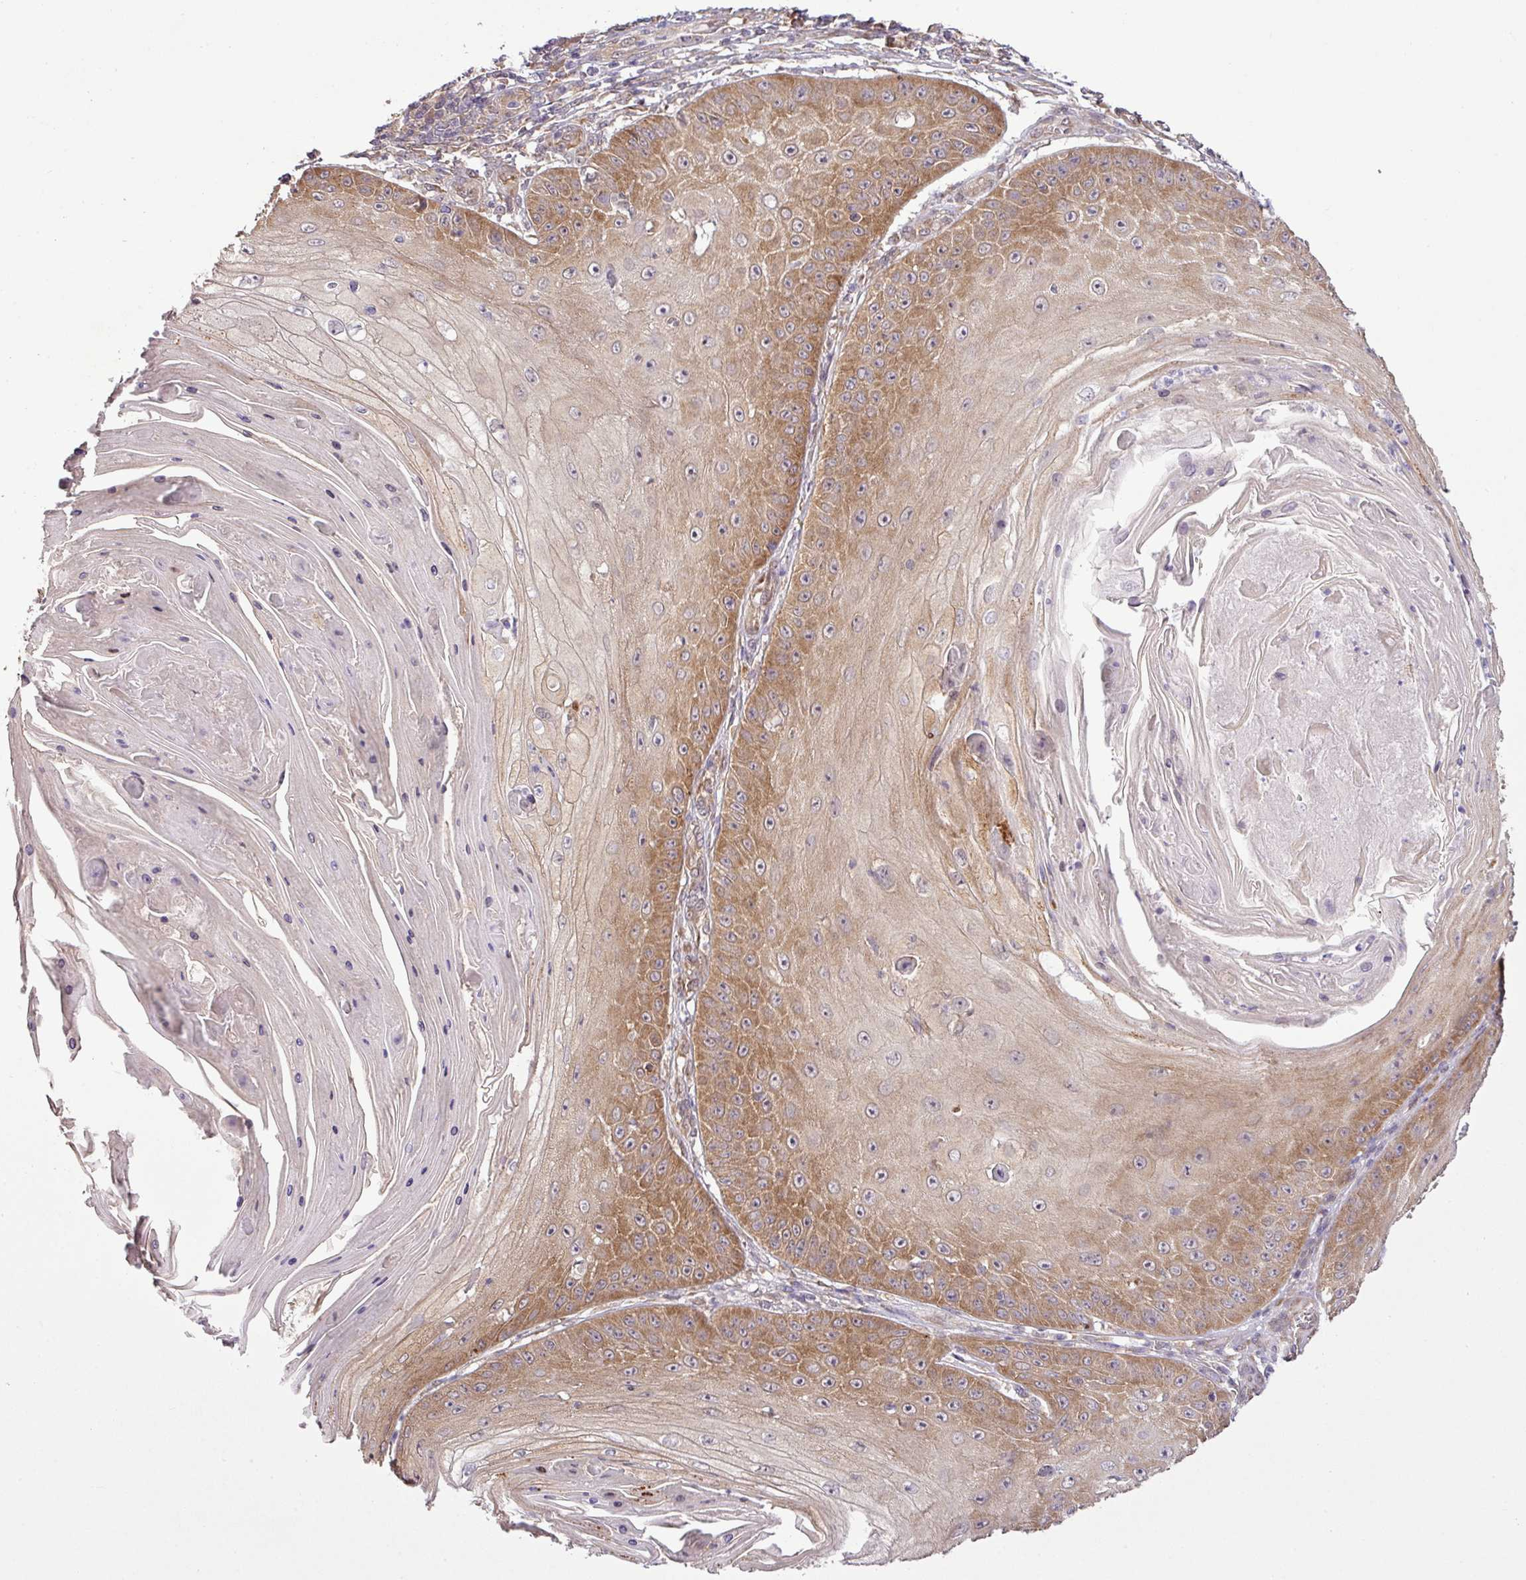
{"staining": {"intensity": "moderate", "quantity": "25%-75%", "location": "cytoplasmic/membranous"}, "tissue": "skin cancer", "cell_type": "Tumor cells", "image_type": "cancer", "snomed": [{"axis": "morphology", "description": "Squamous cell carcinoma, NOS"}, {"axis": "topography", "description": "Skin"}], "caption": "This histopathology image displays squamous cell carcinoma (skin) stained with immunohistochemistry (IHC) to label a protein in brown. The cytoplasmic/membranous of tumor cells show moderate positivity for the protein. Nuclei are counter-stained blue.", "gene": "DNAAF4", "patient": {"sex": "male", "age": 70}}